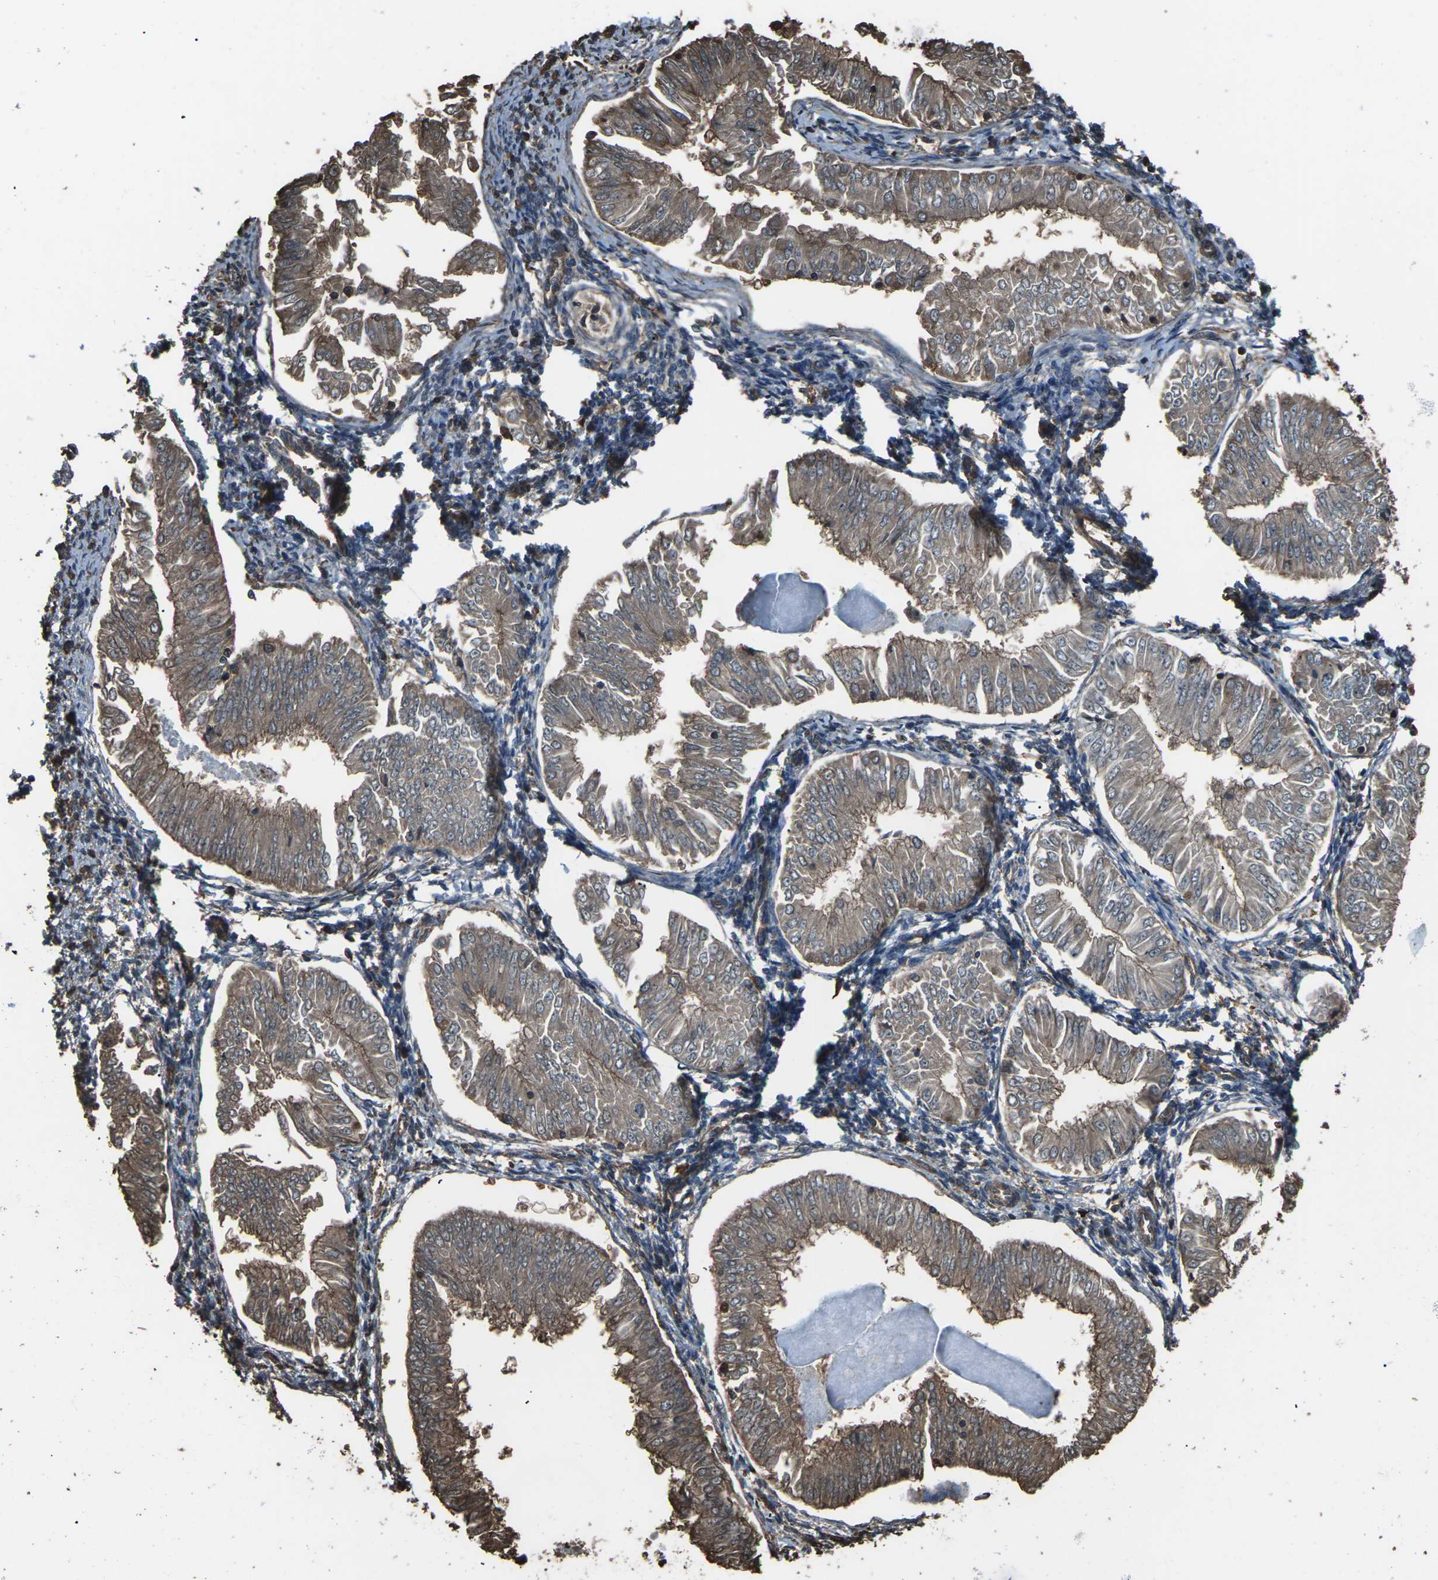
{"staining": {"intensity": "moderate", "quantity": ">75%", "location": "cytoplasmic/membranous"}, "tissue": "endometrial cancer", "cell_type": "Tumor cells", "image_type": "cancer", "snomed": [{"axis": "morphology", "description": "Adenocarcinoma, NOS"}, {"axis": "topography", "description": "Endometrium"}], "caption": "Immunohistochemical staining of human endometrial cancer shows moderate cytoplasmic/membranous protein positivity in about >75% of tumor cells.", "gene": "DHPS", "patient": {"sex": "female", "age": 53}}